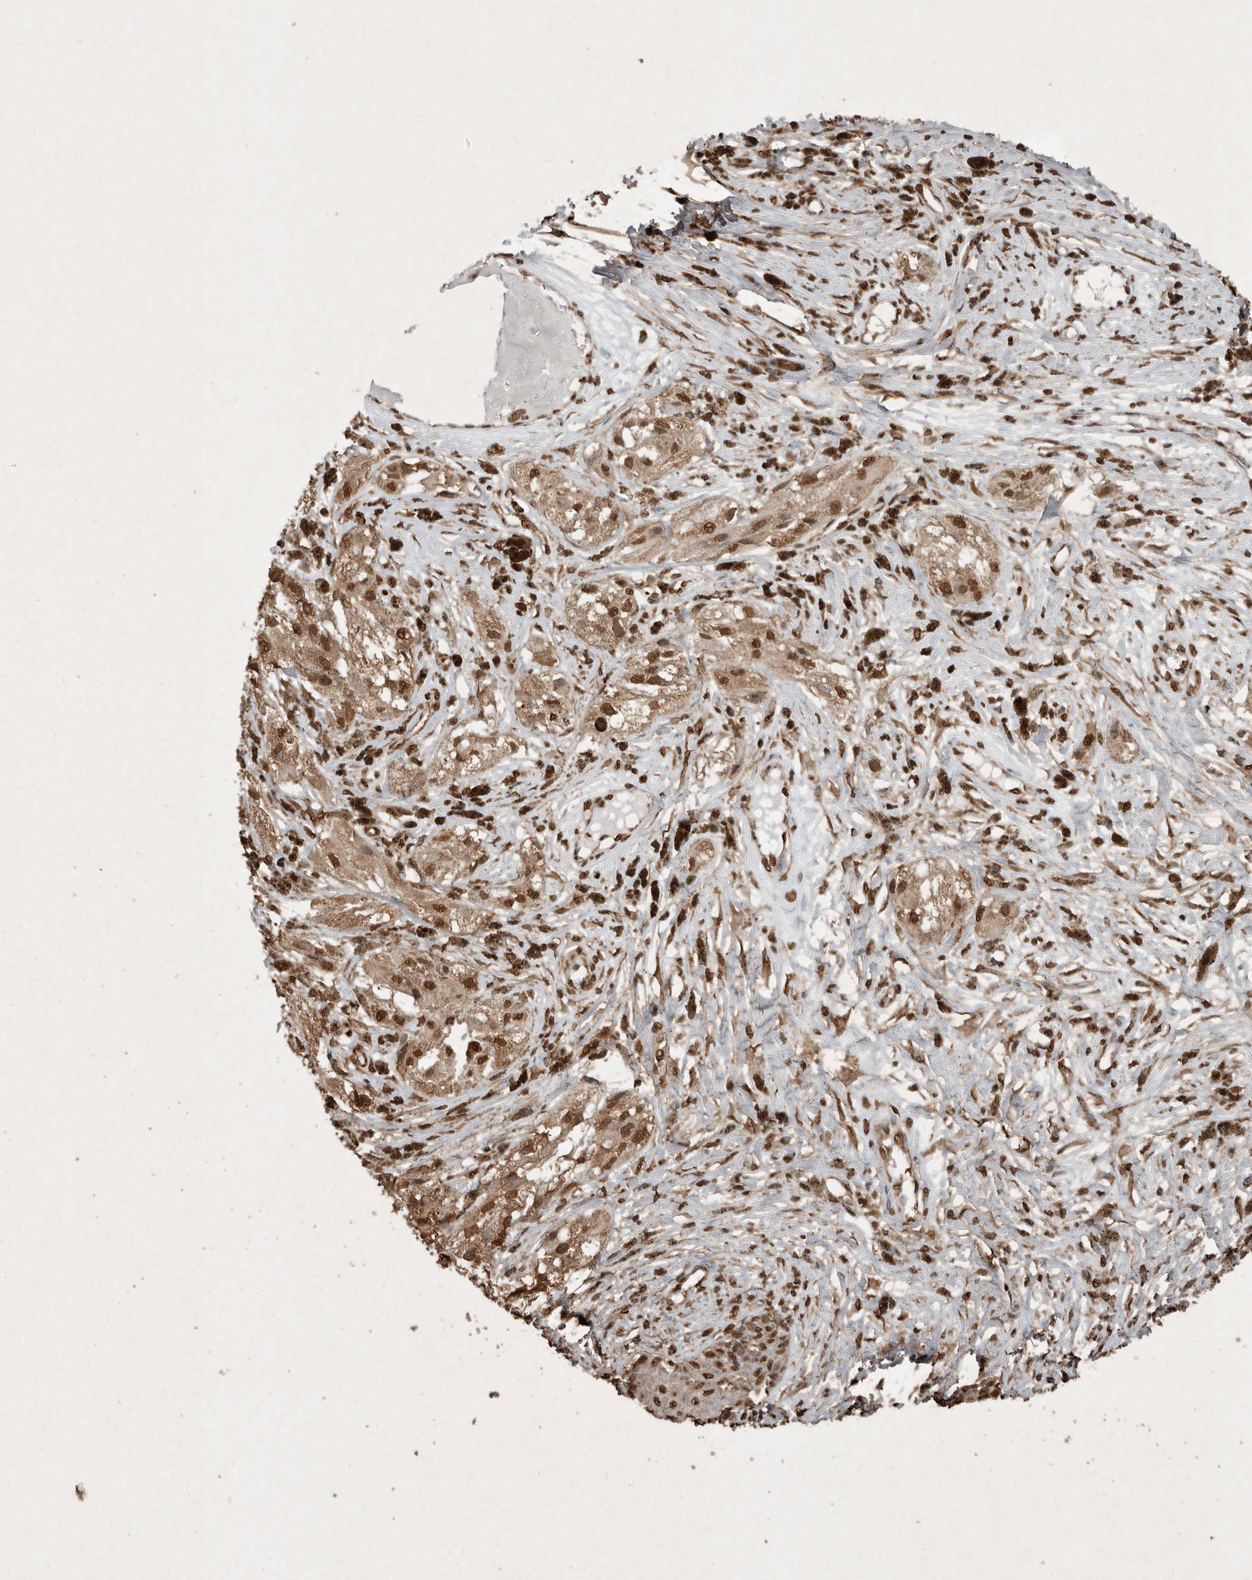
{"staining": {"intensity": "strong", "quantity": ">75%", "location": "cytoplasmic/membranous,nuclear"}, "tissue": "melanoma", "cell_type": "Tumor cells", "image_type": "cancer", "snomed": [{"axis": "morphology", "description": "Malignant melanoma, NOS"}, {"axis": "topography", "description": "Skin"}], "caption": "Protein positivity by immunohistochemistry (IHC) reveals strong cytoplasmic/membranous and nuclear expression in approximately >75% of tumor cells in malignant melanoma.", "gene": "FSTL3", "patient": {"sex": "male", "age": 88}}